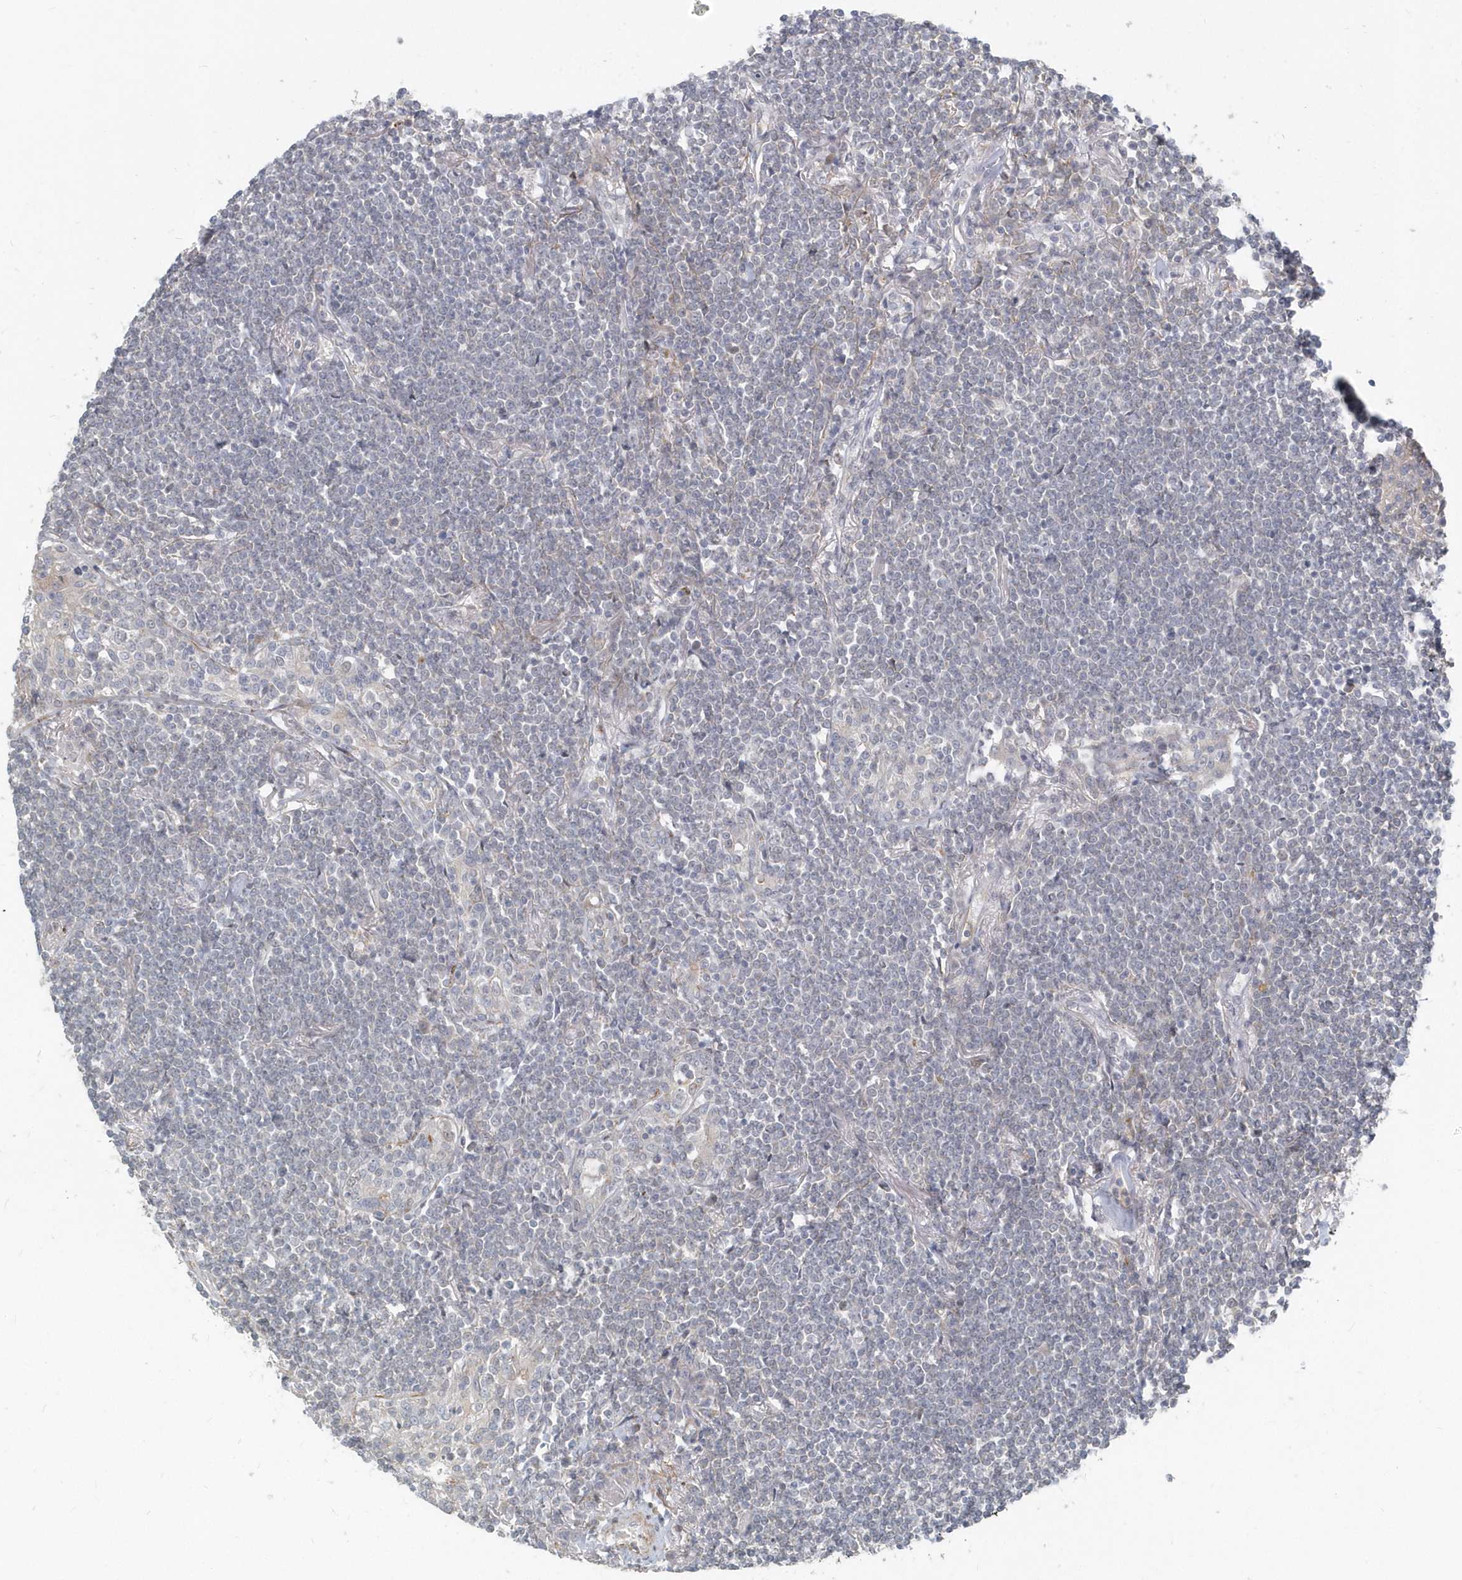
{"staining": {"intensity": "negative", "quantity": "none", "location": "none"}, "tissue": "lymphoma", "cell_type": "Tumor cells", "image_type": "cancer", "snomed": [{"axis": "morphology", "description": "Malignant lymphoma, non-Hodgkin's type, Low grade"}, {"axis": "topography", "description": "Lung"}], "caption": "DAB (3,3'-diaminobenzidine) immunohistochemical staining of human lymphoma displays no significant staining in tumor cells. (DAB (3,3'-diaminobenzidine) IHC with hematoxylin counter stain).", "gene": "NAPB", "patient": {"sex": "female", "age": 71}}